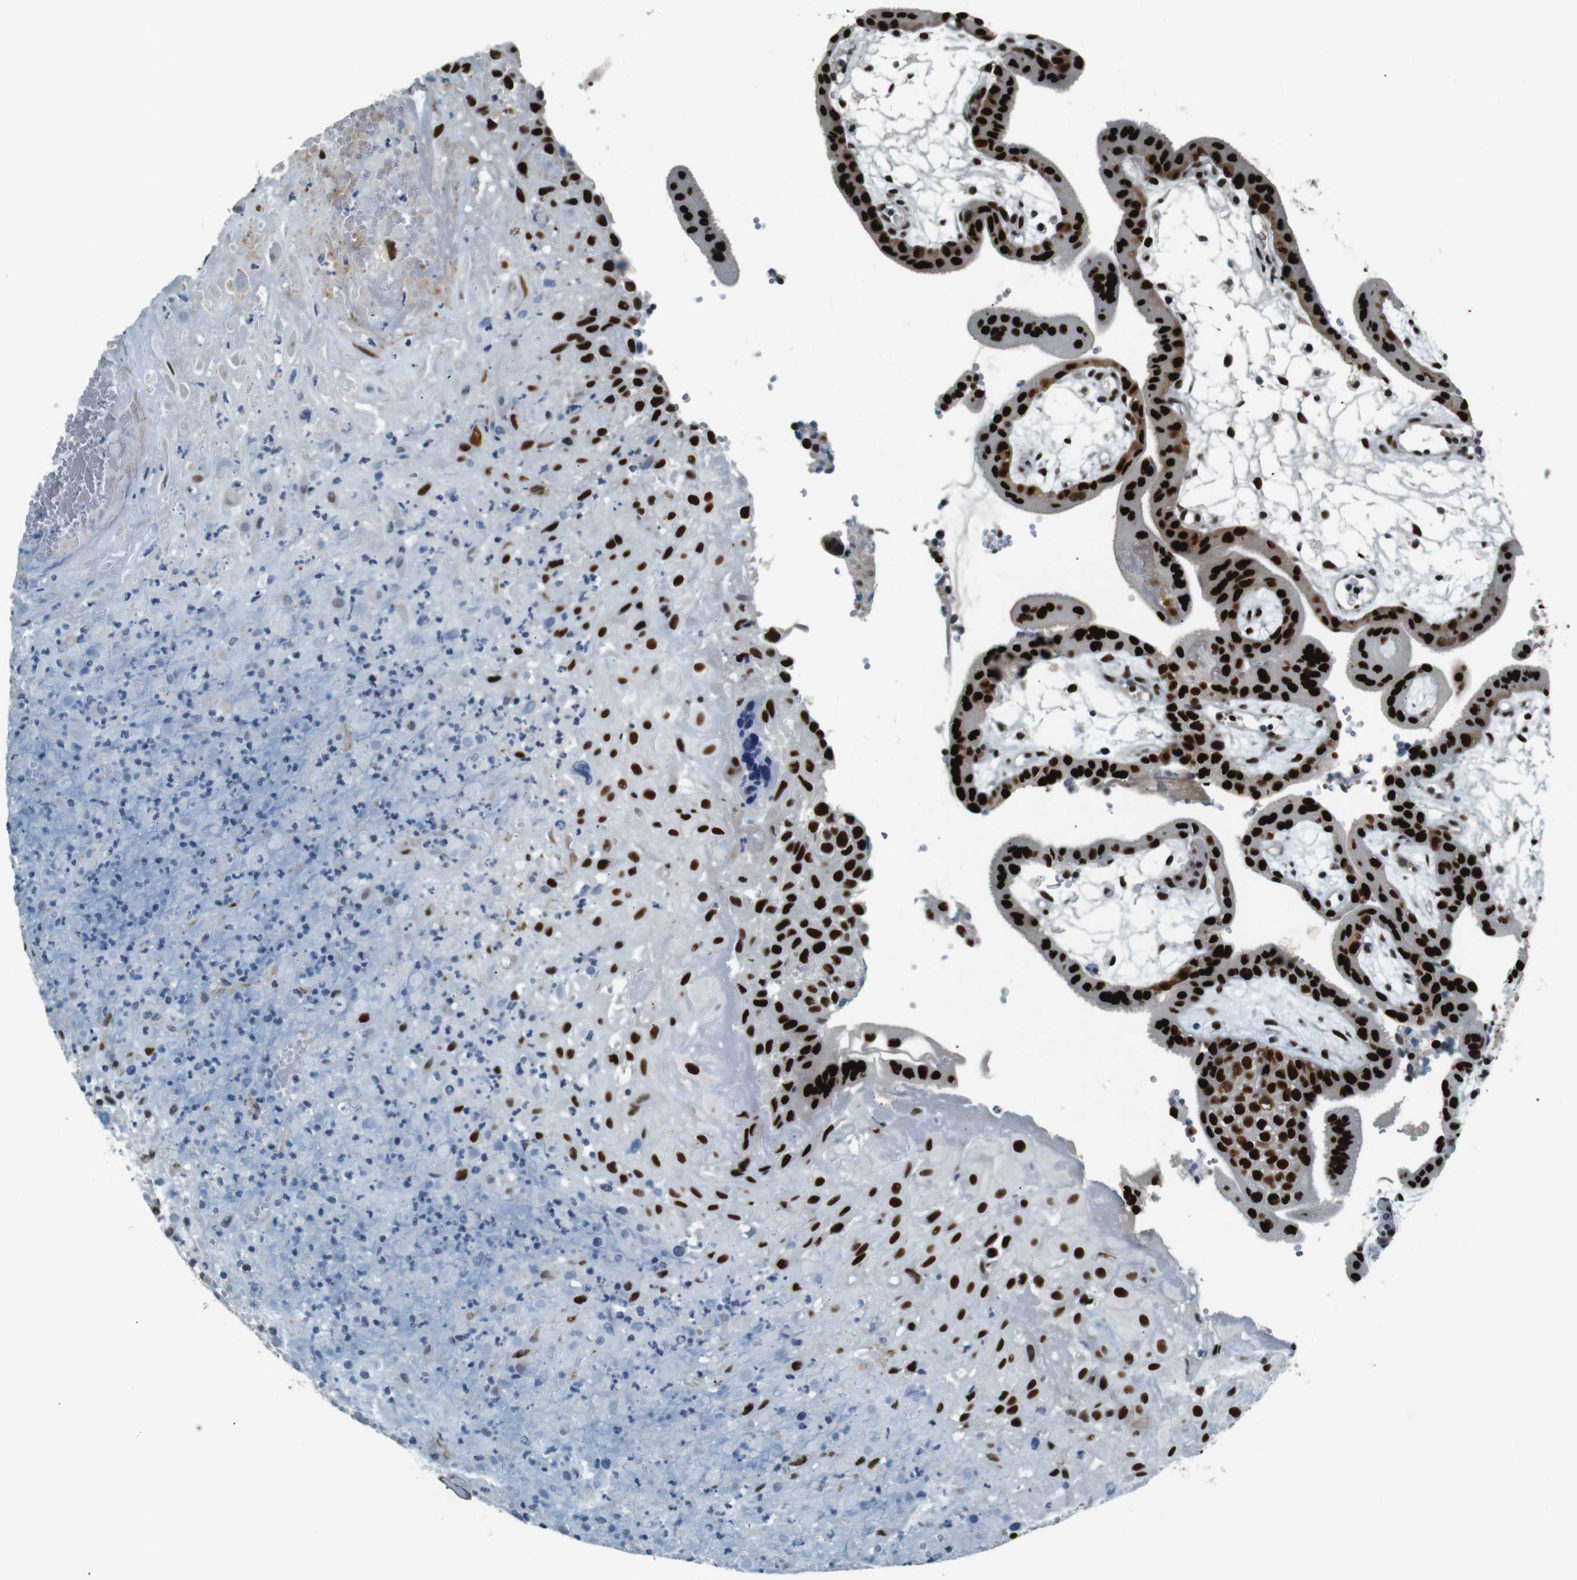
{"staining": {"intensity": "strong", "quantity": "25%-75%", "location": "nuclear"}, "tissue": "placenta", "cell_type": "Decidual cells", "image_type": "normal", "snomed": [{"axis": "morphology", "description": "Normal tissue, NOS"}, {"axis": "topography", "description": "Placenta"}], "caption": "This micrograph shows normal placenta stained with immunohistochemistry (IHC) to label a protein in brown. The nuclear of decidual cells show strong positivity for the protein. Nuclei are counter-stained blue.", "gene": "HEXIM1", "patient": {"sex": "female", "age": 18}}